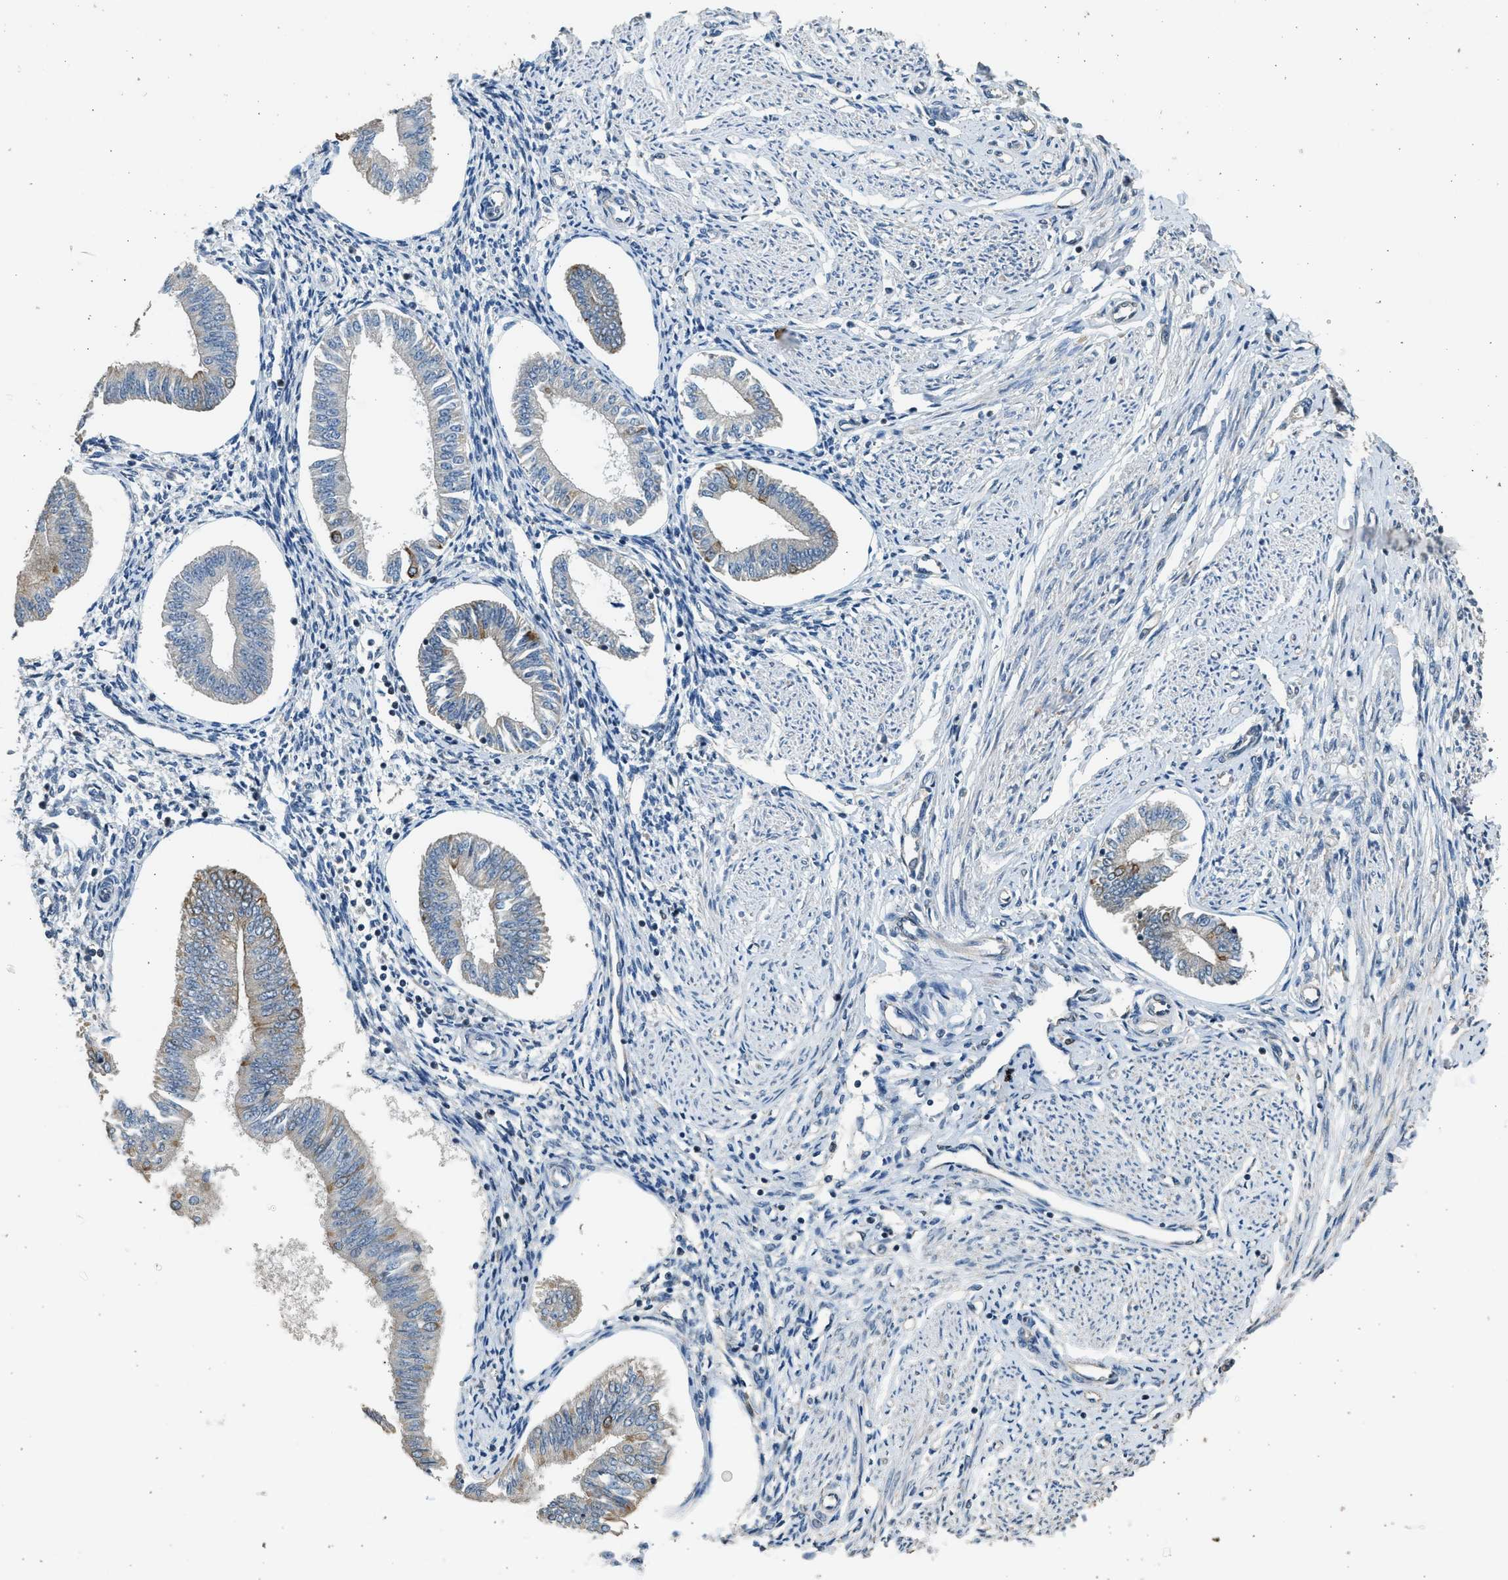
{"staining": {"intensity": "negative", "quantity": "none", "location": "none"}, "tissue": "endometrium", "cell_type": "Cells in endometrial stroma", "image_type": "normal", "snomed": [{"axis": "morphology", "description": "Normal tissue, NOS"}, {"axis": "topography", "description": "Endometrium"}], "caption": "Cells in endometrial stroma are negative for brown protein staining in benign endometrium. (DAB (3,3'-diaminobenzidine) immunohistochemistry with hematoxylin counter stain).", "gene": "PCLO", "patient": {"sex": "female", "age": 50}}